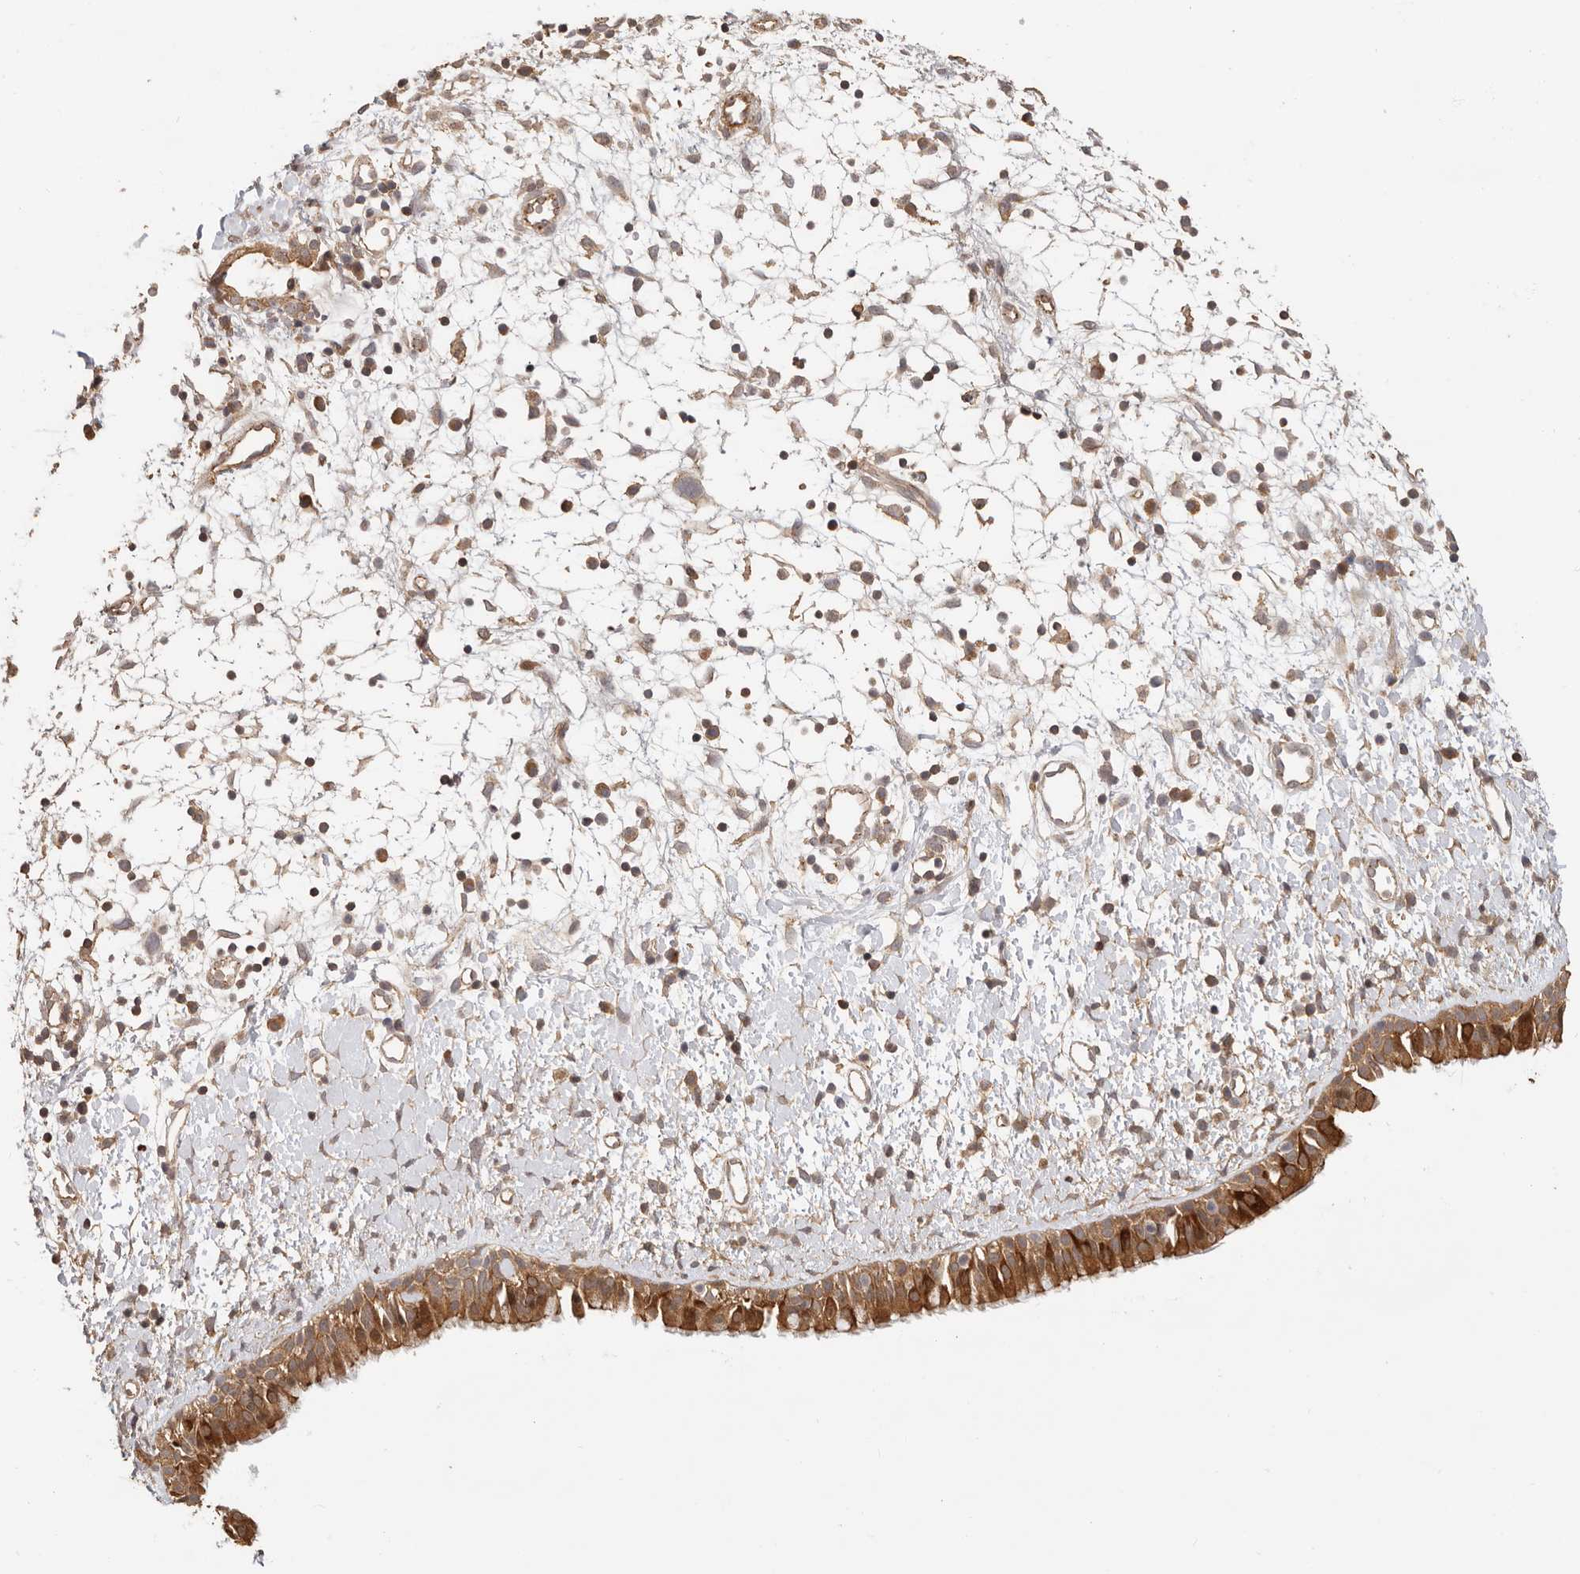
{"staining": {"intensity": "moderate", "quantity": ">75%", "location": "cytoplasmic/membranous"}, "tissue": "nasopharynx", "cell_type": "Respiratory epithelial cells", "image_type": "normal", "snomed": [{"axis": "morphology", "description": "Normal tissue, NOS"}, {"axis": "topography", "description": "Nasopharynx"}], "caption": "Immunohistochemical staining of normal human nasopharynx exhibits moderate cytoplasmic/membranous protein positivity in approximately >75% of respiratory epithelial cells.", "gene": "AFDN", "patient": {"sex": "male", "age": 22}}